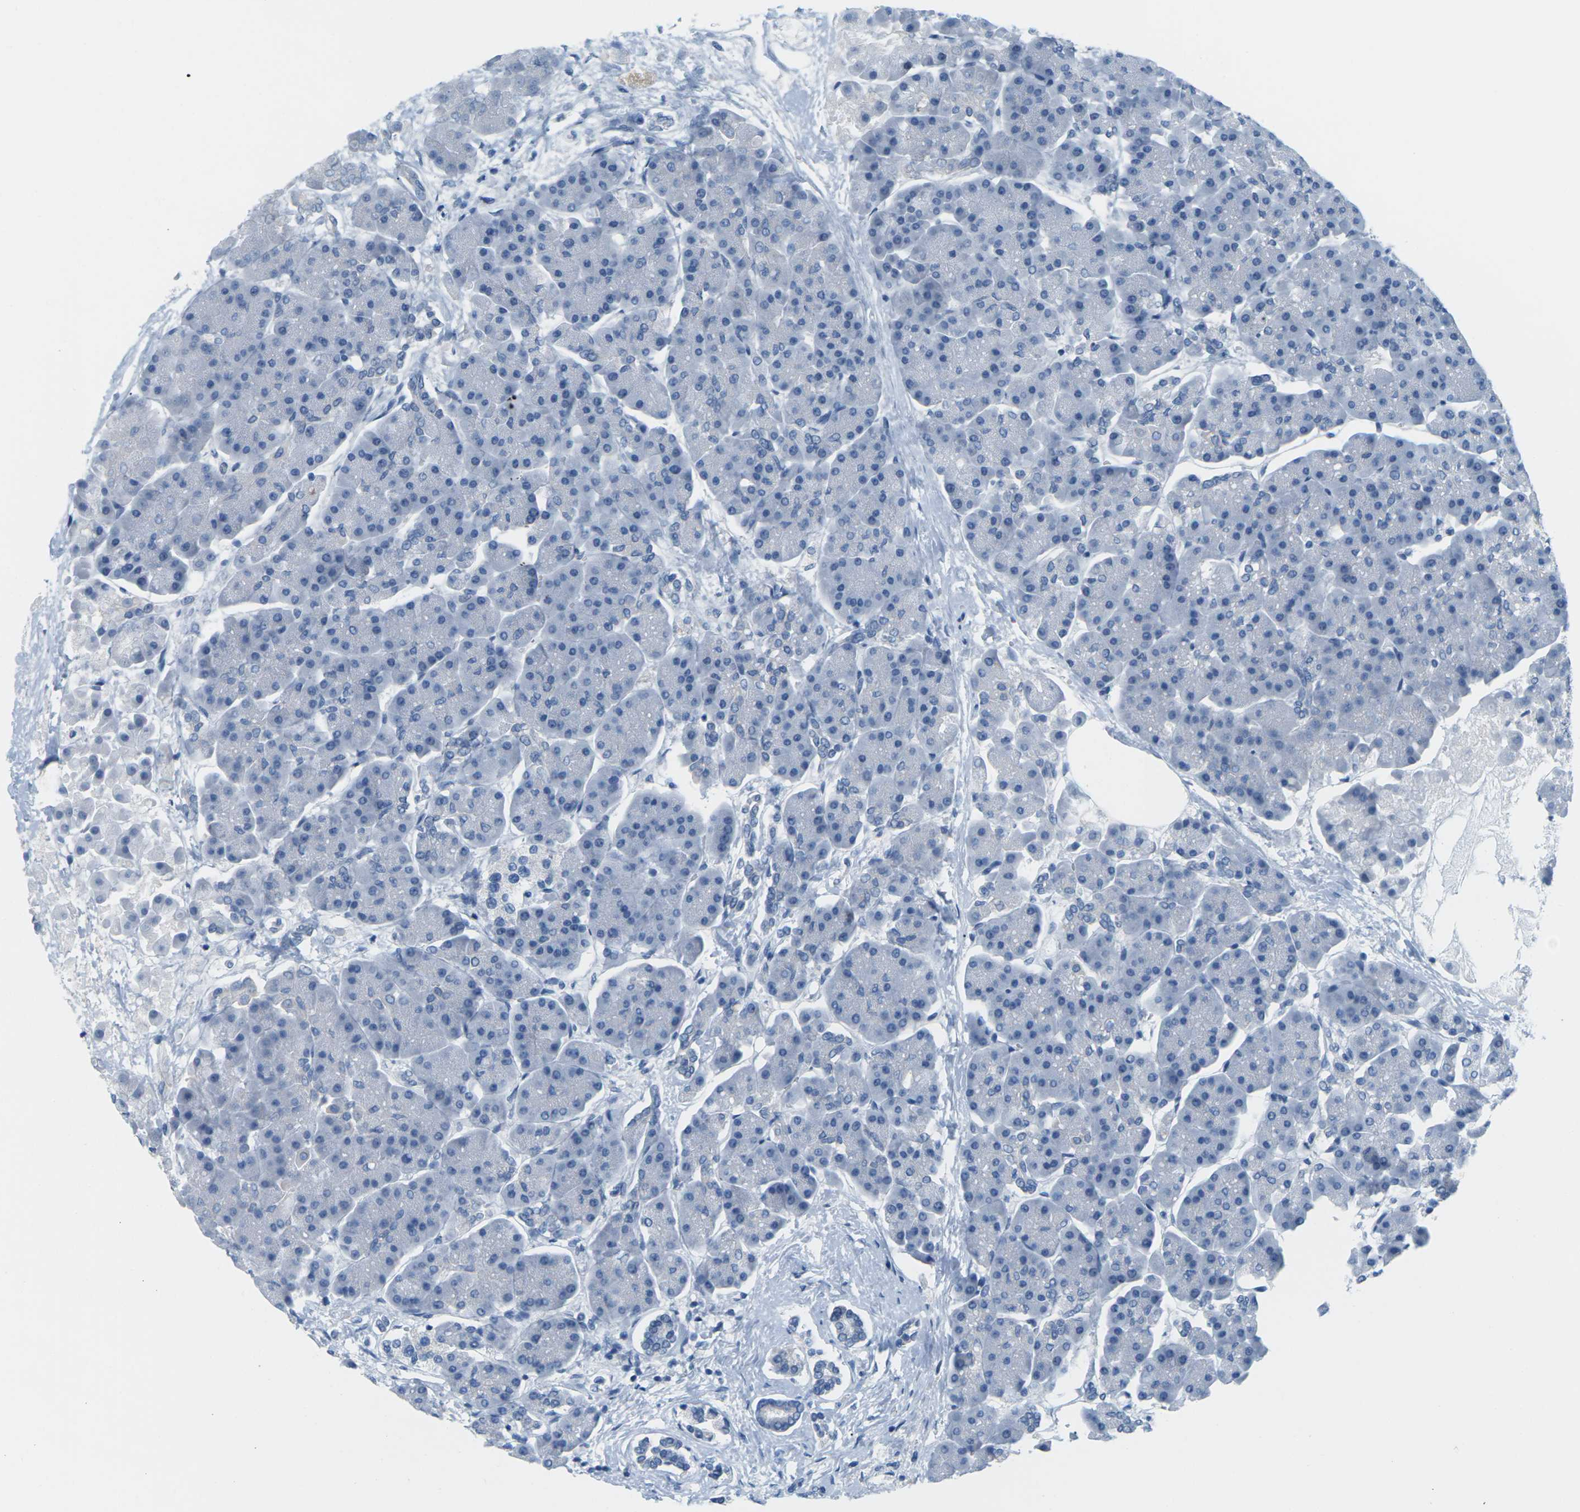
{"staining": {"intensity": "negative", "quantity": "none", "location": "none"}, "tissue": "pancreas", "cell_type": "Exocrine glandular cells", "image_type": "normal", "snomed": [{"axis": "morphology", "description": "Normal tissue, NOS"}, {"axis": "topography", "description": "Pancreas"}], "caption": "Pancreas was stained to show a protein in brown. There is no significant staining in exocrine glandular cells.", "gene": "SLC12A1", "patient": {"sex": "female", "age": 70}}